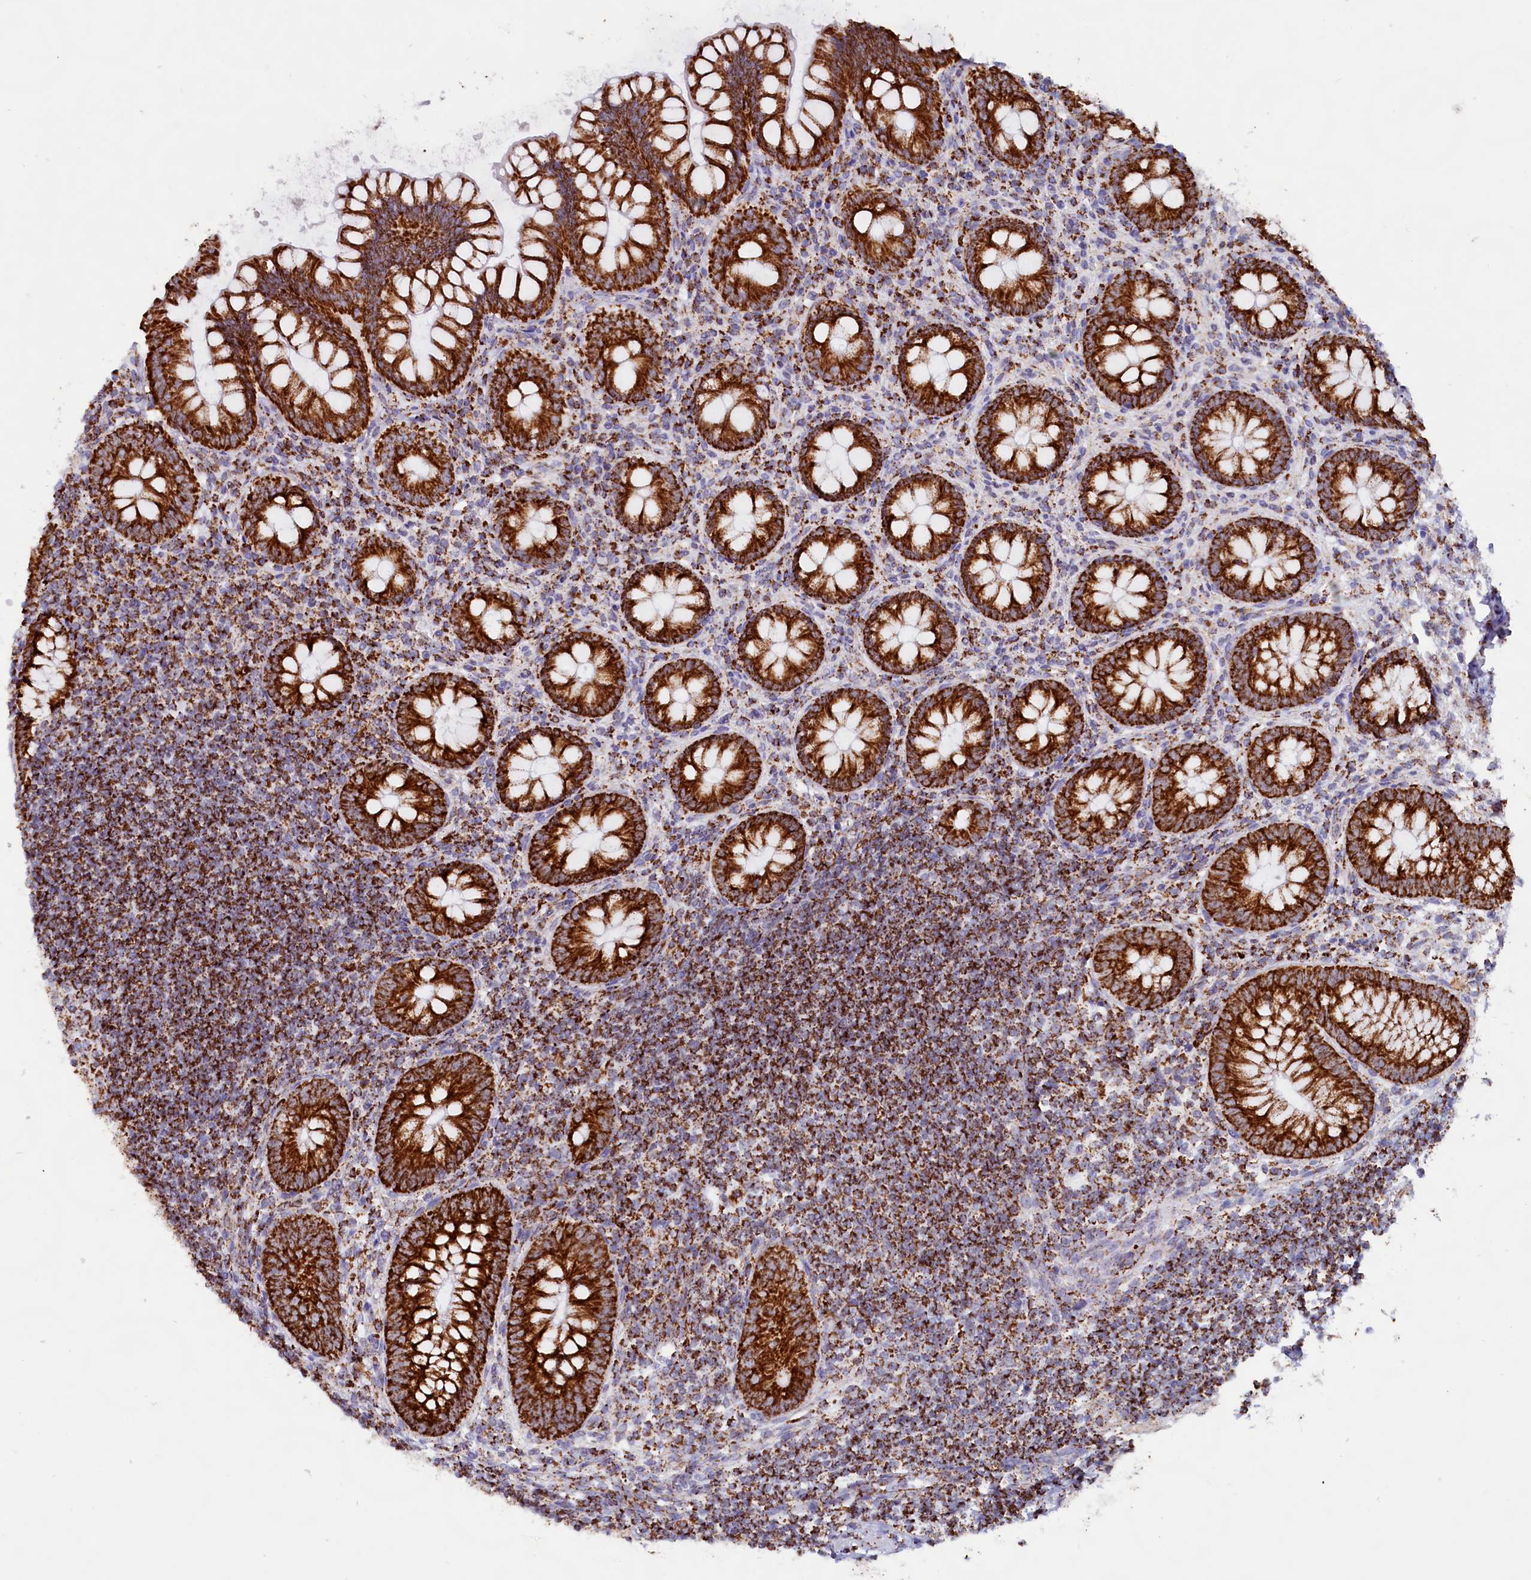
{"staining": {"intensity": "strong", "quantity": ">75%", "location": "cytoplasmic/membranous"}, "tissue": "appendix", "cell_type": "Glandular cells", "image_type": "normal", "snomed": [{"axis": "morphology", "description": "Normal tissue, NOS"}, {"axis": "topography", "description": "Appendix"}], "caption": "The photomicrograph displays a brown stain indicating the presence of a protein in the cytoplasmic/membranous of glandular cells in appendix. The staining was performed using DAB to visualize the protein expression in brown, while the nuclei were stained in blue with hematoxylin (Magnification: 20x).", "gene": "C1D", "patient": {"sex": "female", "age": 33}}